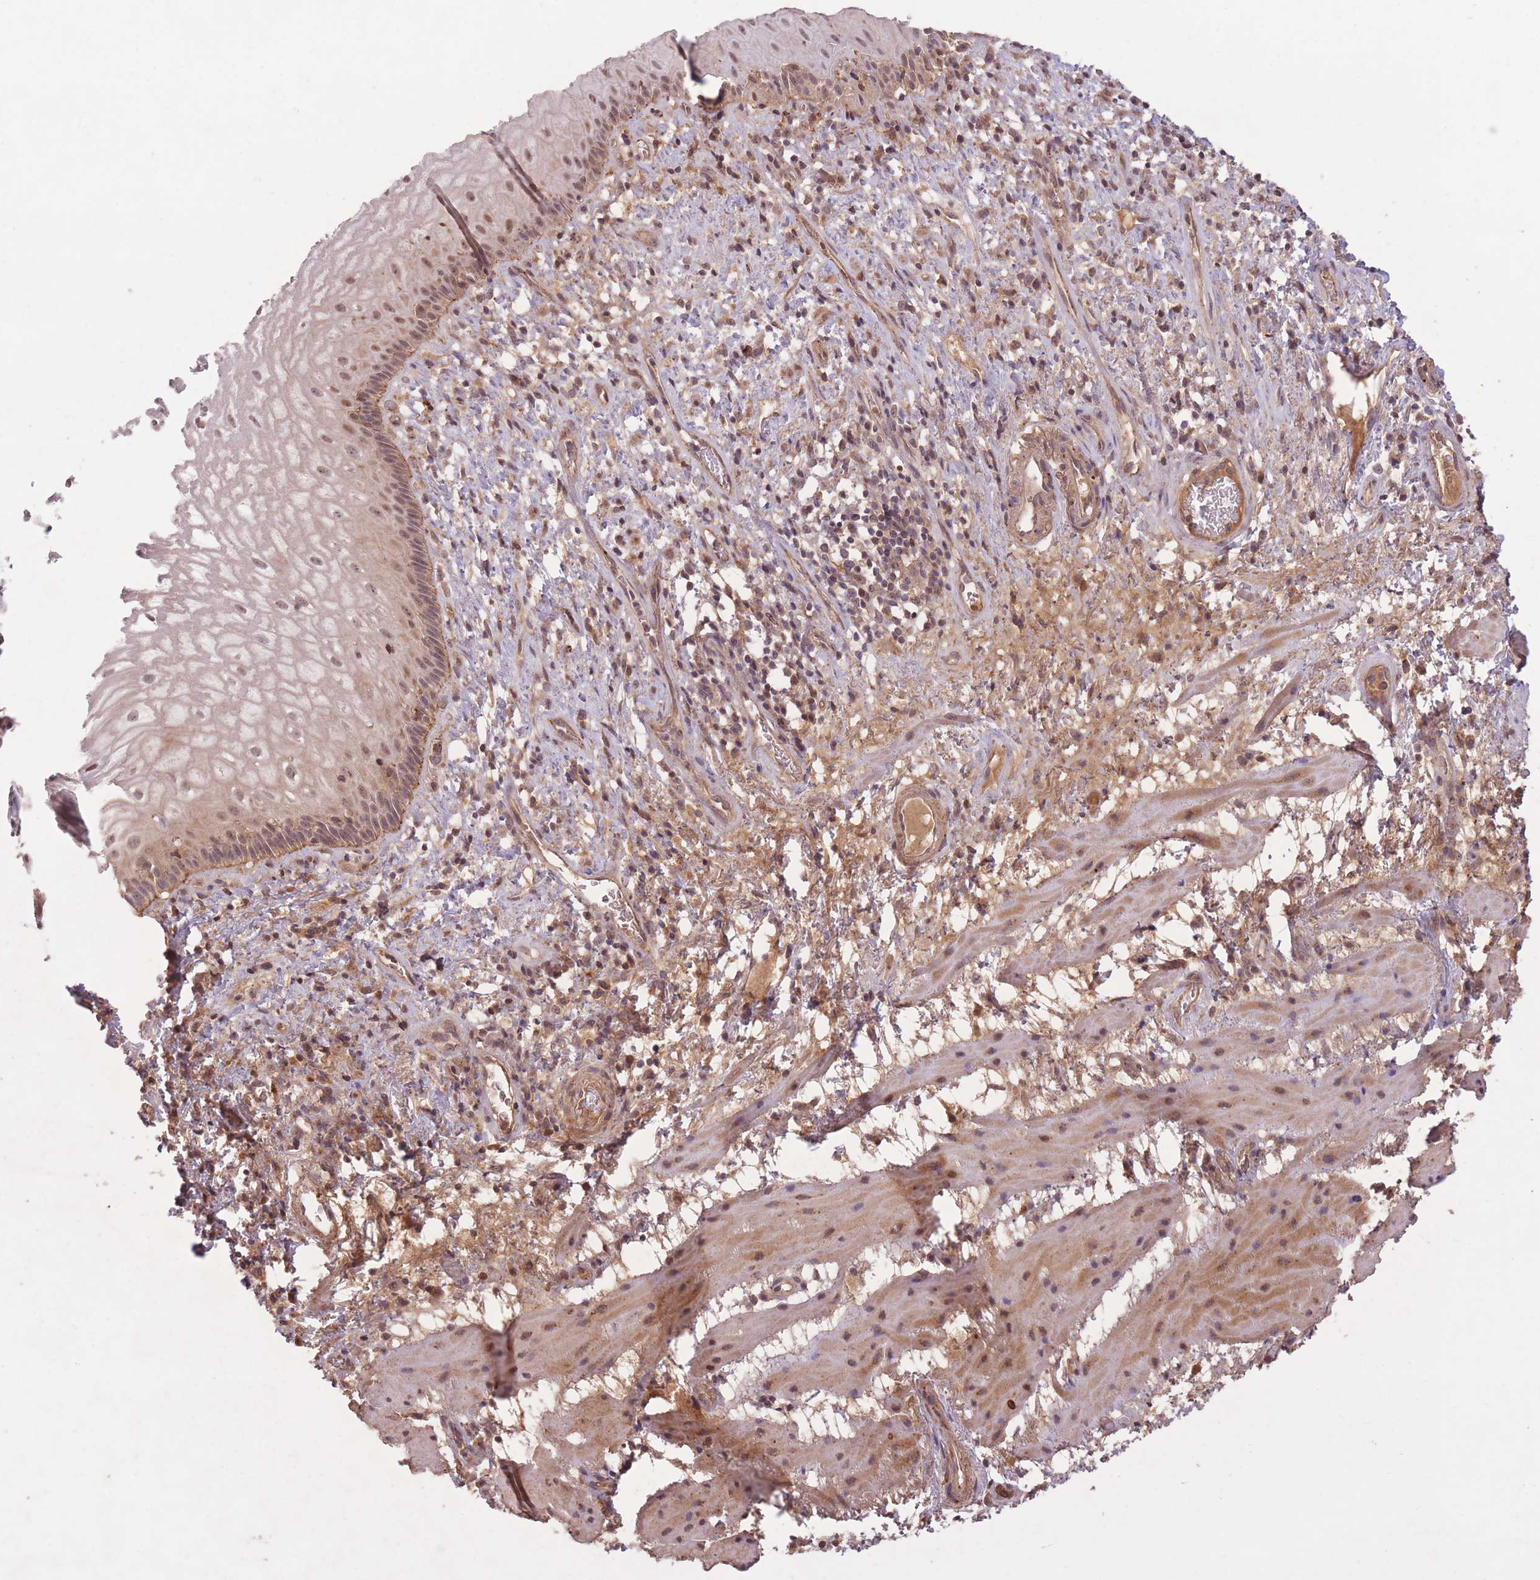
{"staining": {"intensity": "moderate", "quantity": "25%-75%", "location": "nuclear"}, "tissue": "esophagus", "cell_type": "Squamous epithelial cells", "image_type": "normal", "snomed": [{"axis": "morphology", "description": "Normal tissue, NOS"}, {"axis": "topography", "description": "Esophagus"}], "caption": "A high-resolution micrograph shows immunohistochemistry (IHC) staining of unremarkable esophagus, which exhibits moderate nuclear expression in about 25%-75% of squamous epithelial cells. (Brightfield microscopy of DAB IHC at high magnification).", "gene": "POLR3F", "patient": {"sex": "female", "age": 75}}